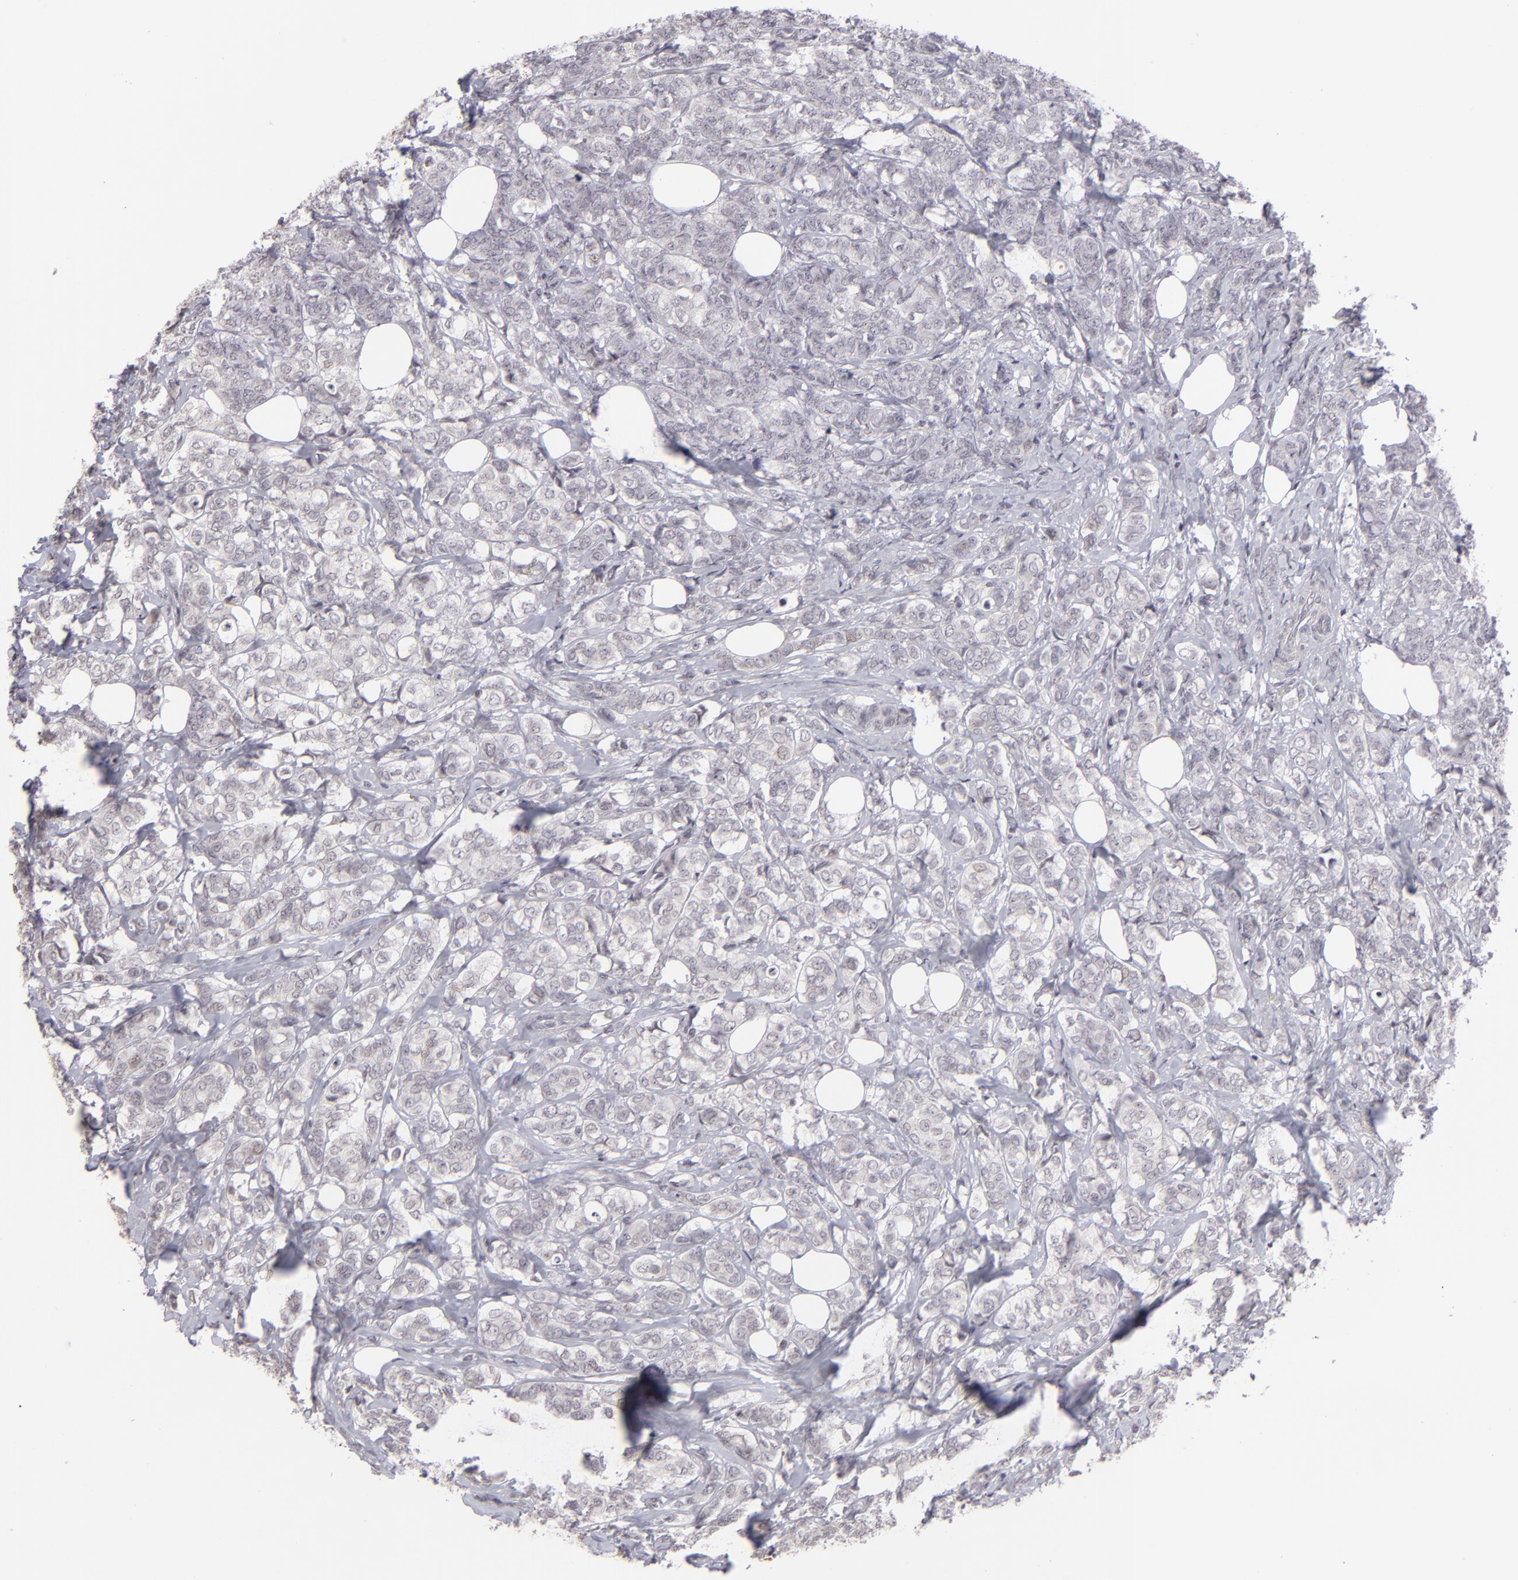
{"staining": {"intensity": "negative", "quantity": "none", "location": "none"}, "tissue": "breast cancer", "cell_type": "Tumor cells", "image_type": "cancer", "snomed": [{"axis": "morphology", "description": "Lobular carcinoma"}, {"axis": "topography", "description": "Breast"}], "caption": "Image shows no protein staining in tumor cells of lobular carcinoma (breast) tissue.", "gene": "CLDN2", "patient": {"sex": "female", "age": 60}}